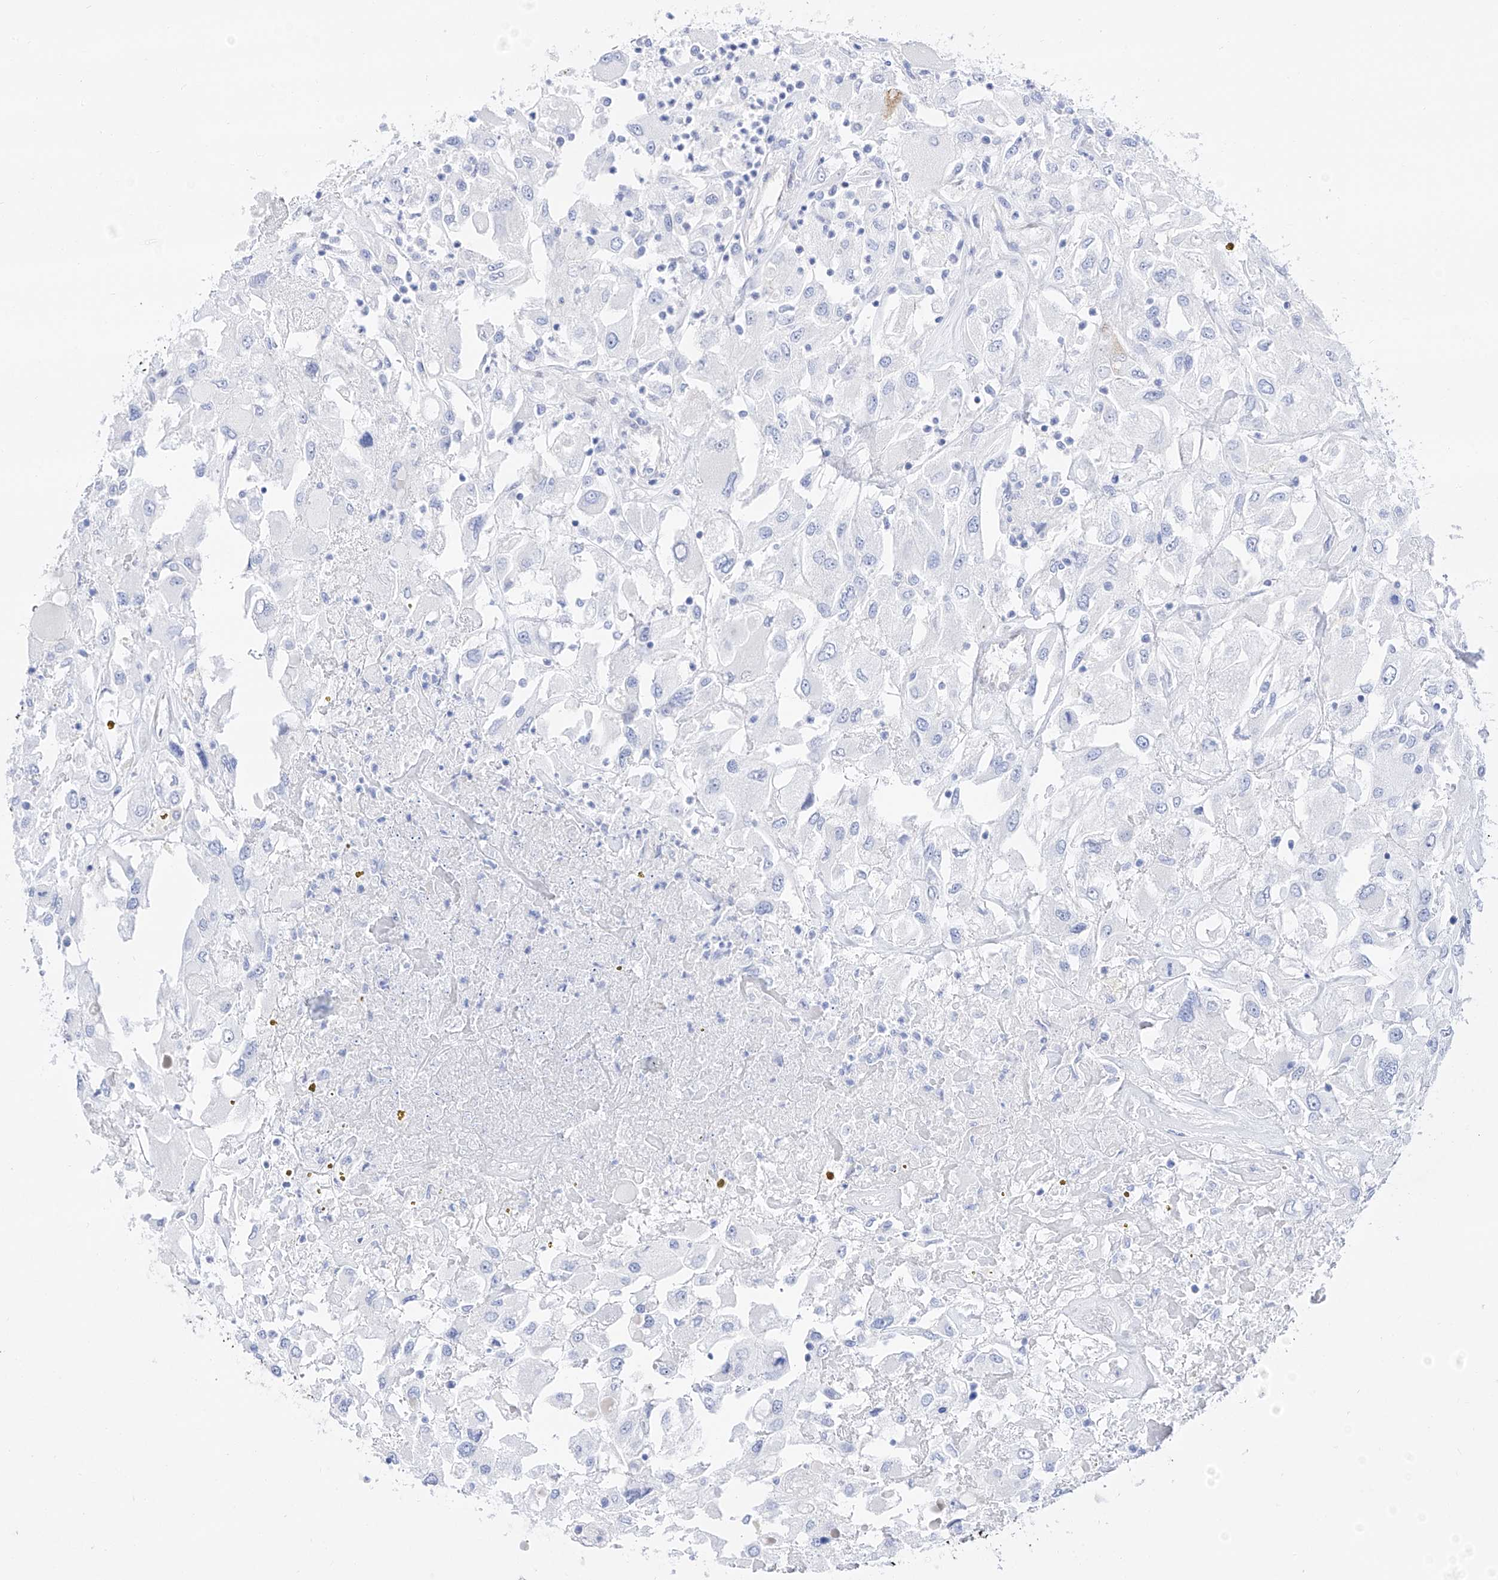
{"staining": {"intensity": "negative", "quantity": "none", "location": "none"}, "tissue": "renal cancer", "cell_type": "Tumor cells", "image_type": "cancer", "snomed": [{"axis": "morphology", "description": "Adenocarcinoma, NOS"}, {"axis": "topography", "description": "Kidney"}], "caption": "Photomicrograph shows no significant protein positivity in tumor cells of renal cancer (adenocarcinoma). The staining is performed using DAB brown chromogen with nuclei counter-stained in using hematoxylin.", "gene": "TRPC7", "patient": {"sex": "female", "age": 52}}